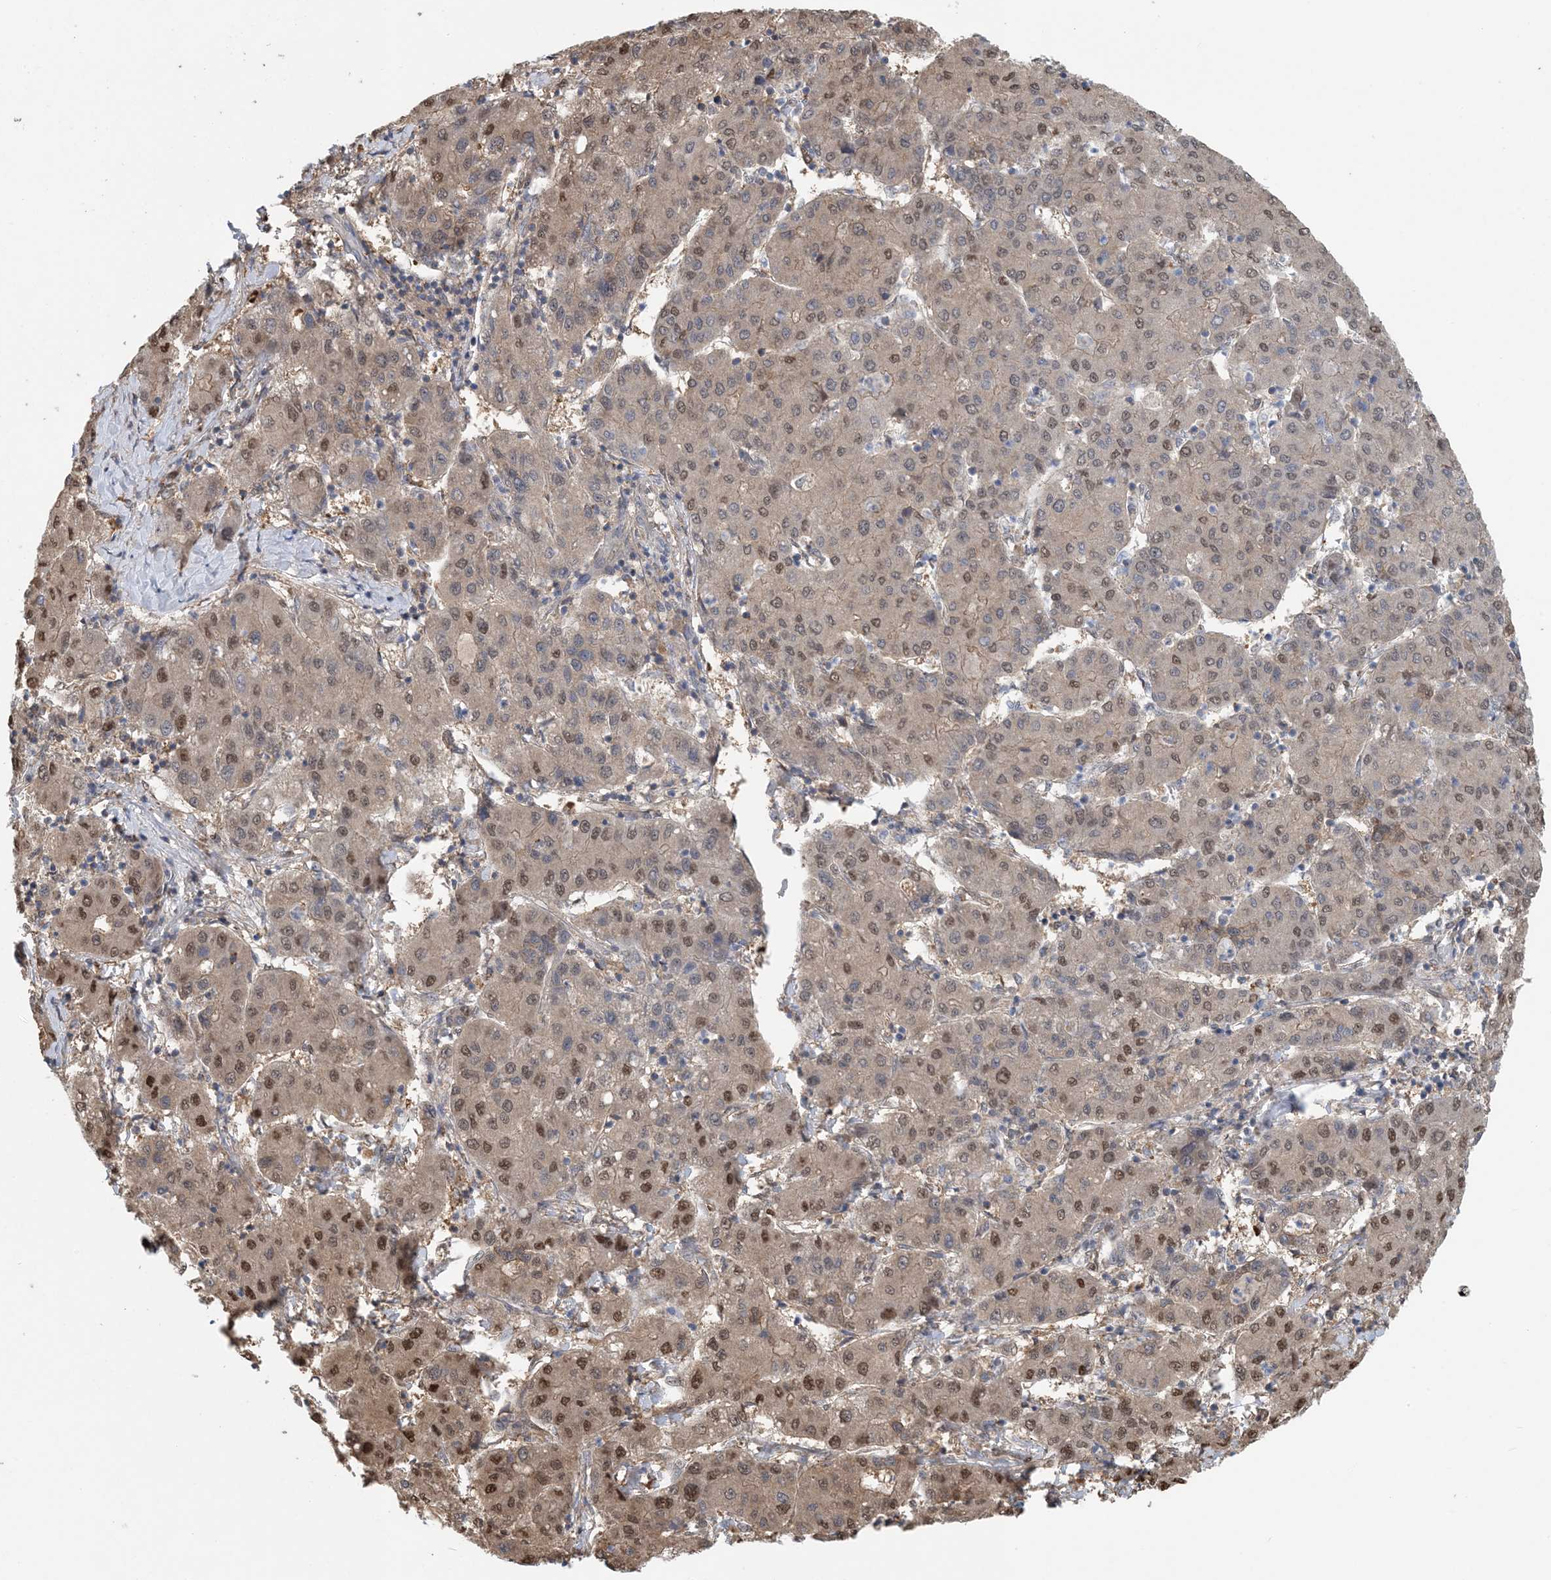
{"staining": {"intensity": "moderate", "quantity": ">75%", "location": "nuclear"}, "tissue": "liver cancer", "cell_type": "Tumor cells", "image_type": "cancer", "snomed": [{"axis": "morphology", "description": "Carcinoma, Hepatocellular, NOS"}, {"axis": "topography", "description": "Liver"}], "caption": "IHC image of liver cancer (hepatocellular carcinoma) stained for a protein (brown), which reveals medium levels of moderate nuclear staining in about >75% of tumor cells.", "gene": "HIKESHI", "patient": {"sex": "male", "age": 65}}